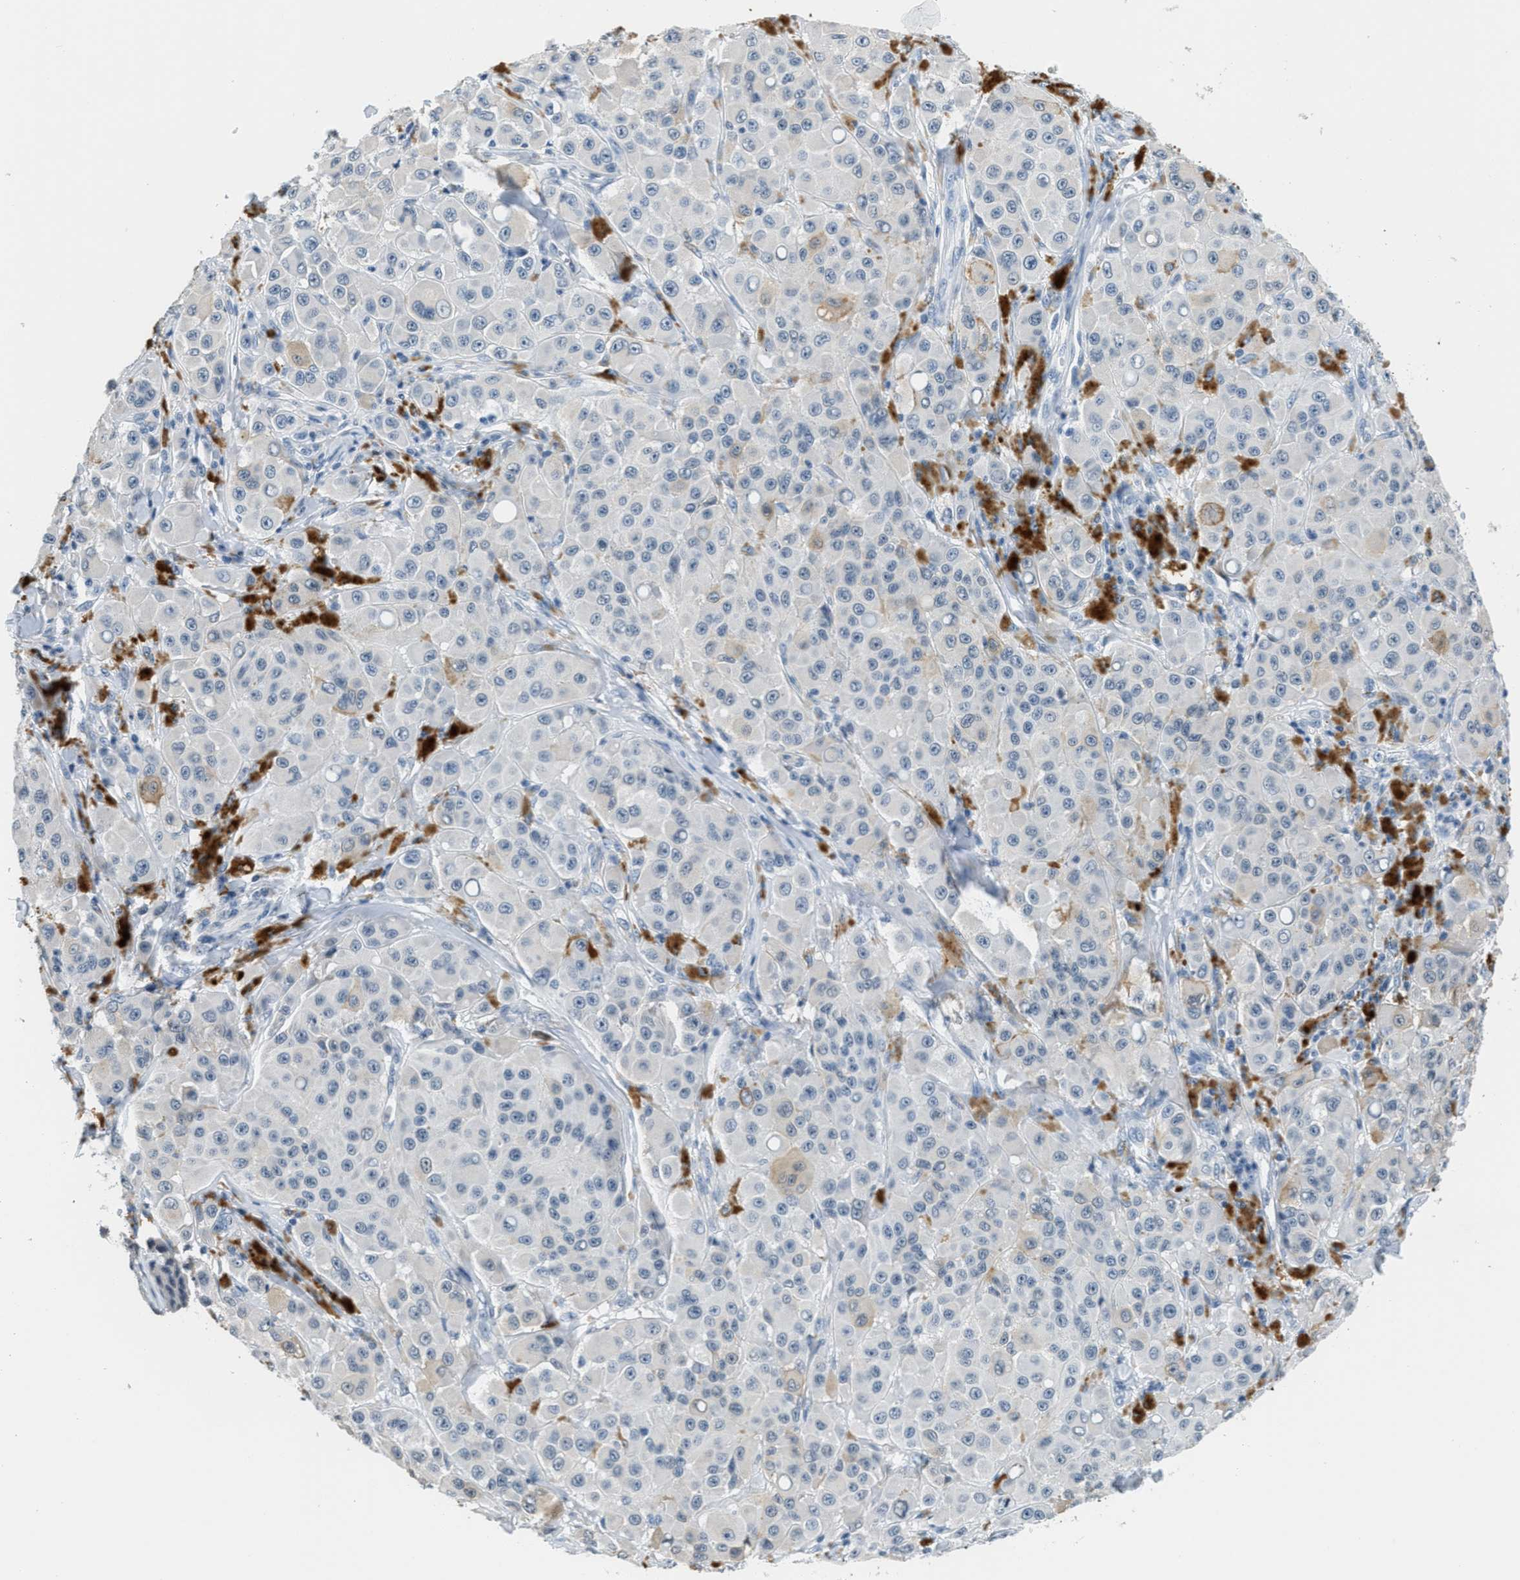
{"staining": {"intensity": "negative", "quantity": "none", "location": "none"}, "tissue": "melanoma", "cell_type": "Tumor cells", "image_type": "cancer", "snomed": [{"axis": "morphology", "description": "Malignant melanoma, NOS"}, {"axis": "topography", "description": "Skin"}], "caption": "IHC of human melanoma exhibits no expression in tumor cells.", "gene": "CA4", "patient": {"sex": "male", "age": 84}}